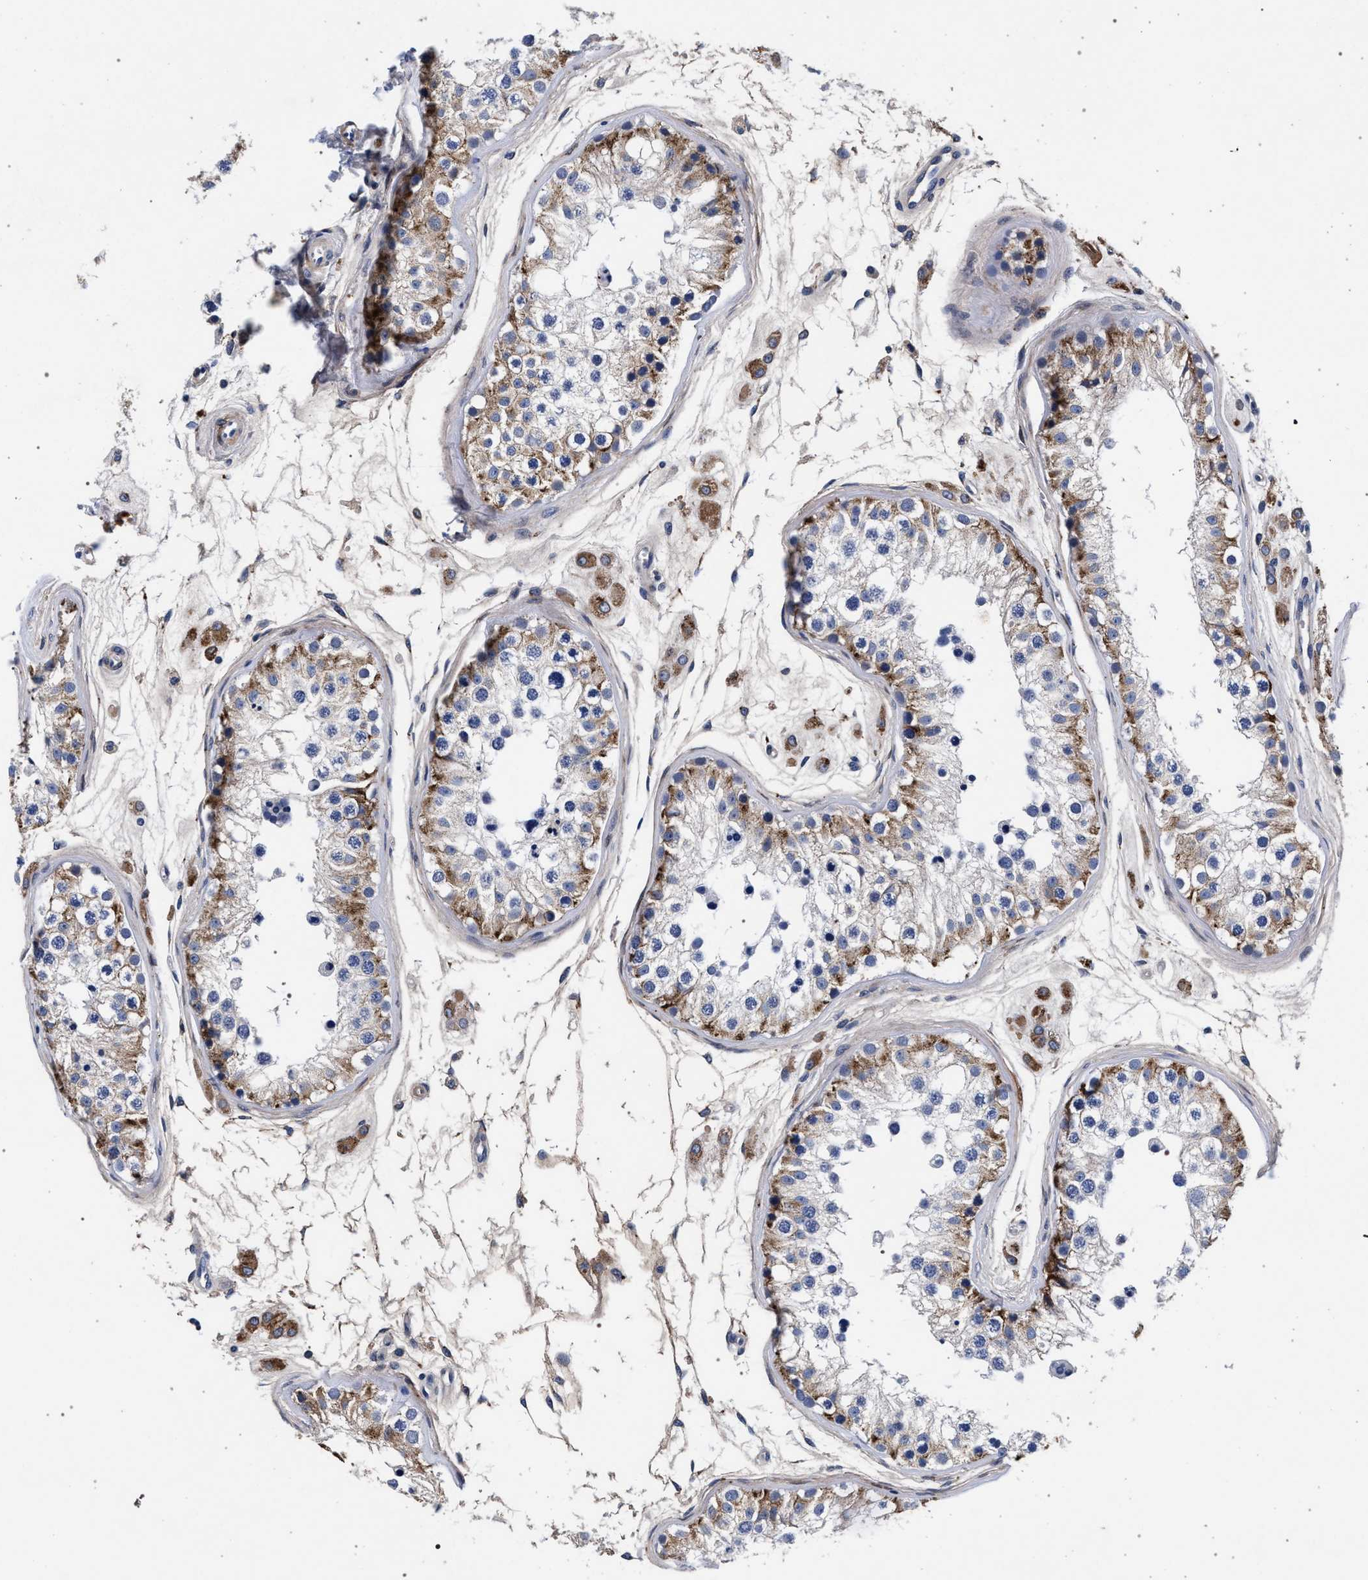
{"staining": {"intensity": "moderate", "quantity": "<25%", "location": "cytoplasmic/membranous"}, "tissue": "testis", "cell_type": "Cells in seminiferous ducts", "image_type": "normal", "snomed": [{"axis": "morphology", "description": "Normal tissue, NOS"}, {"axis": "morphology", "description": "Adenocarcinoma, metastatic, NOS"}, {"axis": "topography", "description": "Testis"}], "caption": "An immunohistochemistry (IHC) photomicrograph of benign tissue is shown. Protein staining in brown highlights moderate cytoplasmic/membranous positivity in testis within cells in seminiferous ducts.", "gene": "ACOX1", "patient": {"sex": "male", "age": 26}}